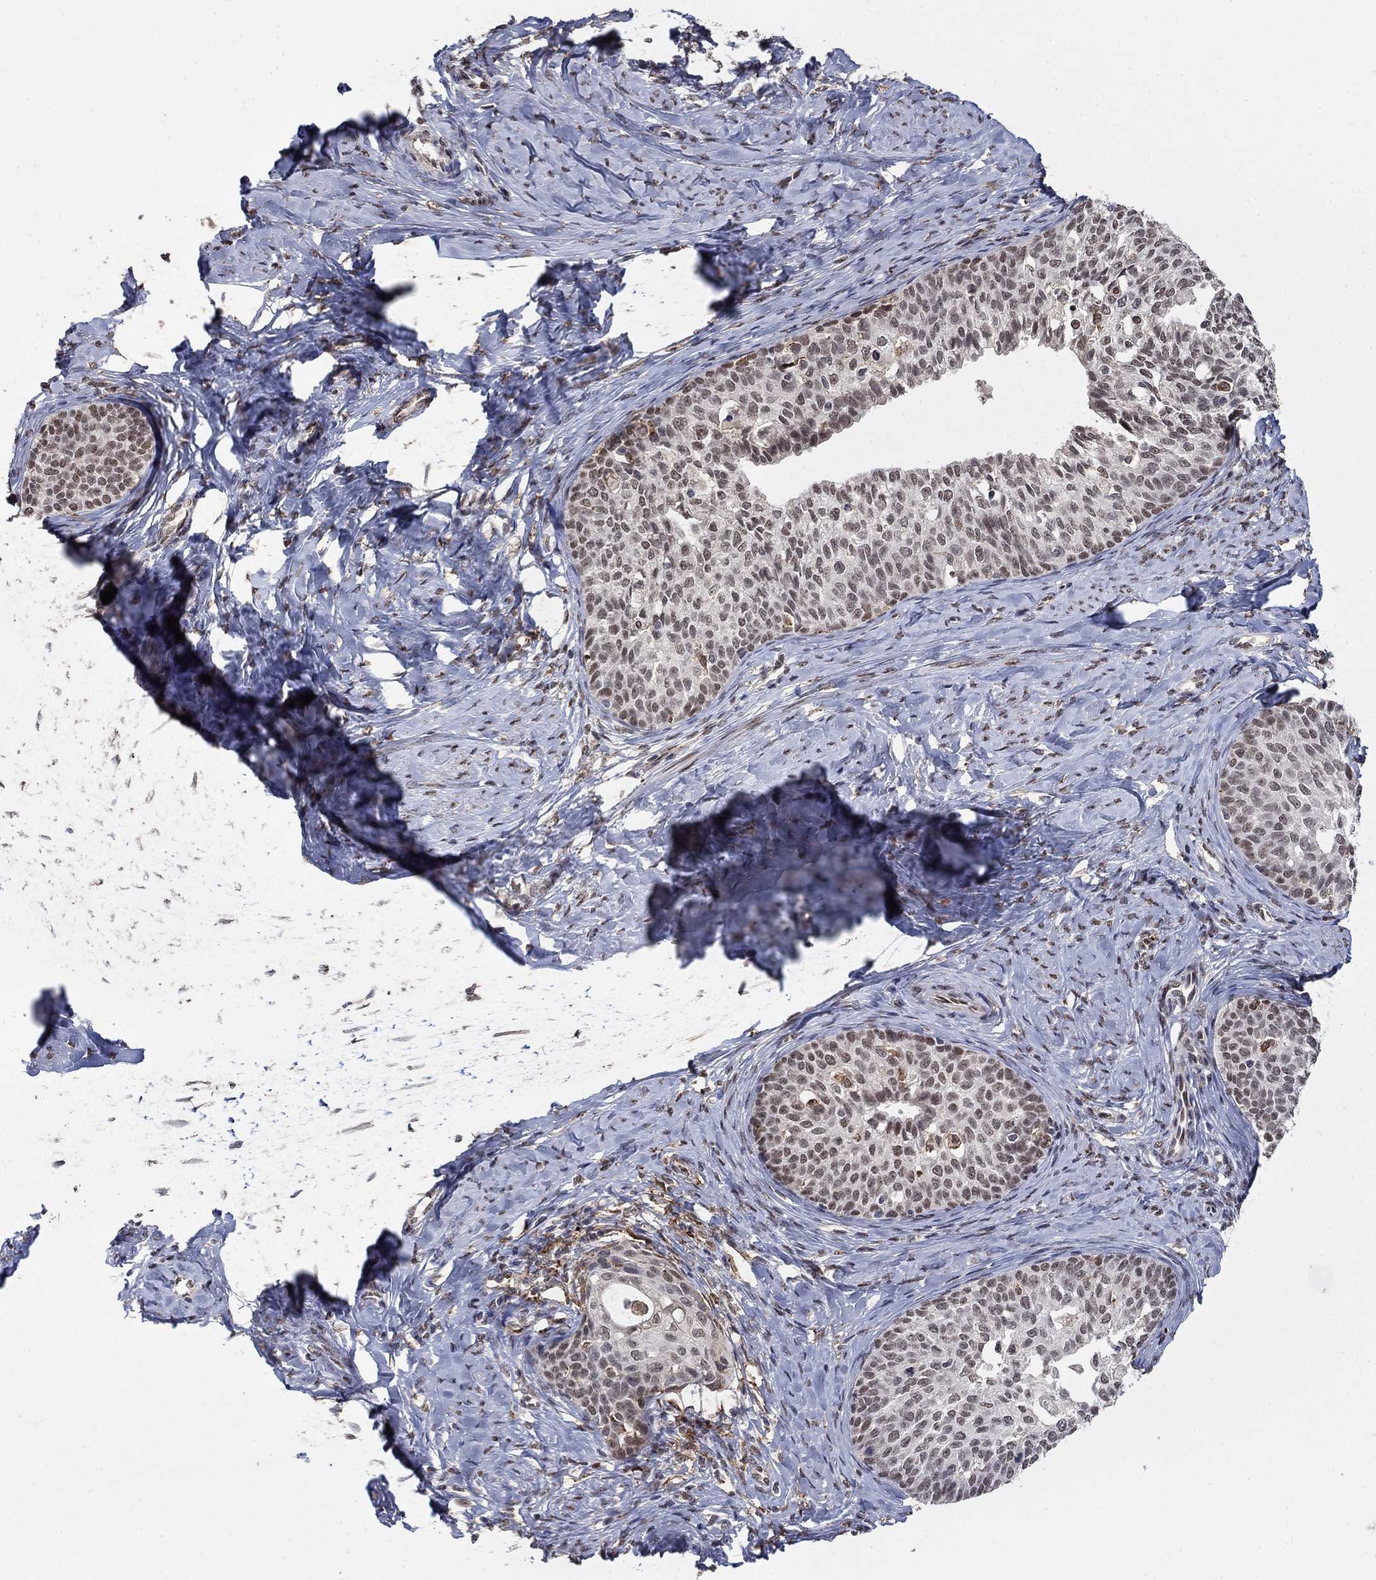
{"staining": {"intensity": "weak", "quantity": "<25%", "location": "nuclear"}, "tissue": "cervical cancer", "cell_type": "Tumor cells", "image_type": "cancer", "snomed": [{"axis": "morphology", "description": "Squamous cell carcinoma, NOS"}, {"axis": "topography", "description": "Cervix"}], "caption": "The photomicrograph exhibits no staining of tumor cells in cervical cancer (squamous cell carcinoma). (DAB IHC, high magnification).", "gene": "GRIA3", "patient": {"sex": "female", "age": 51}}